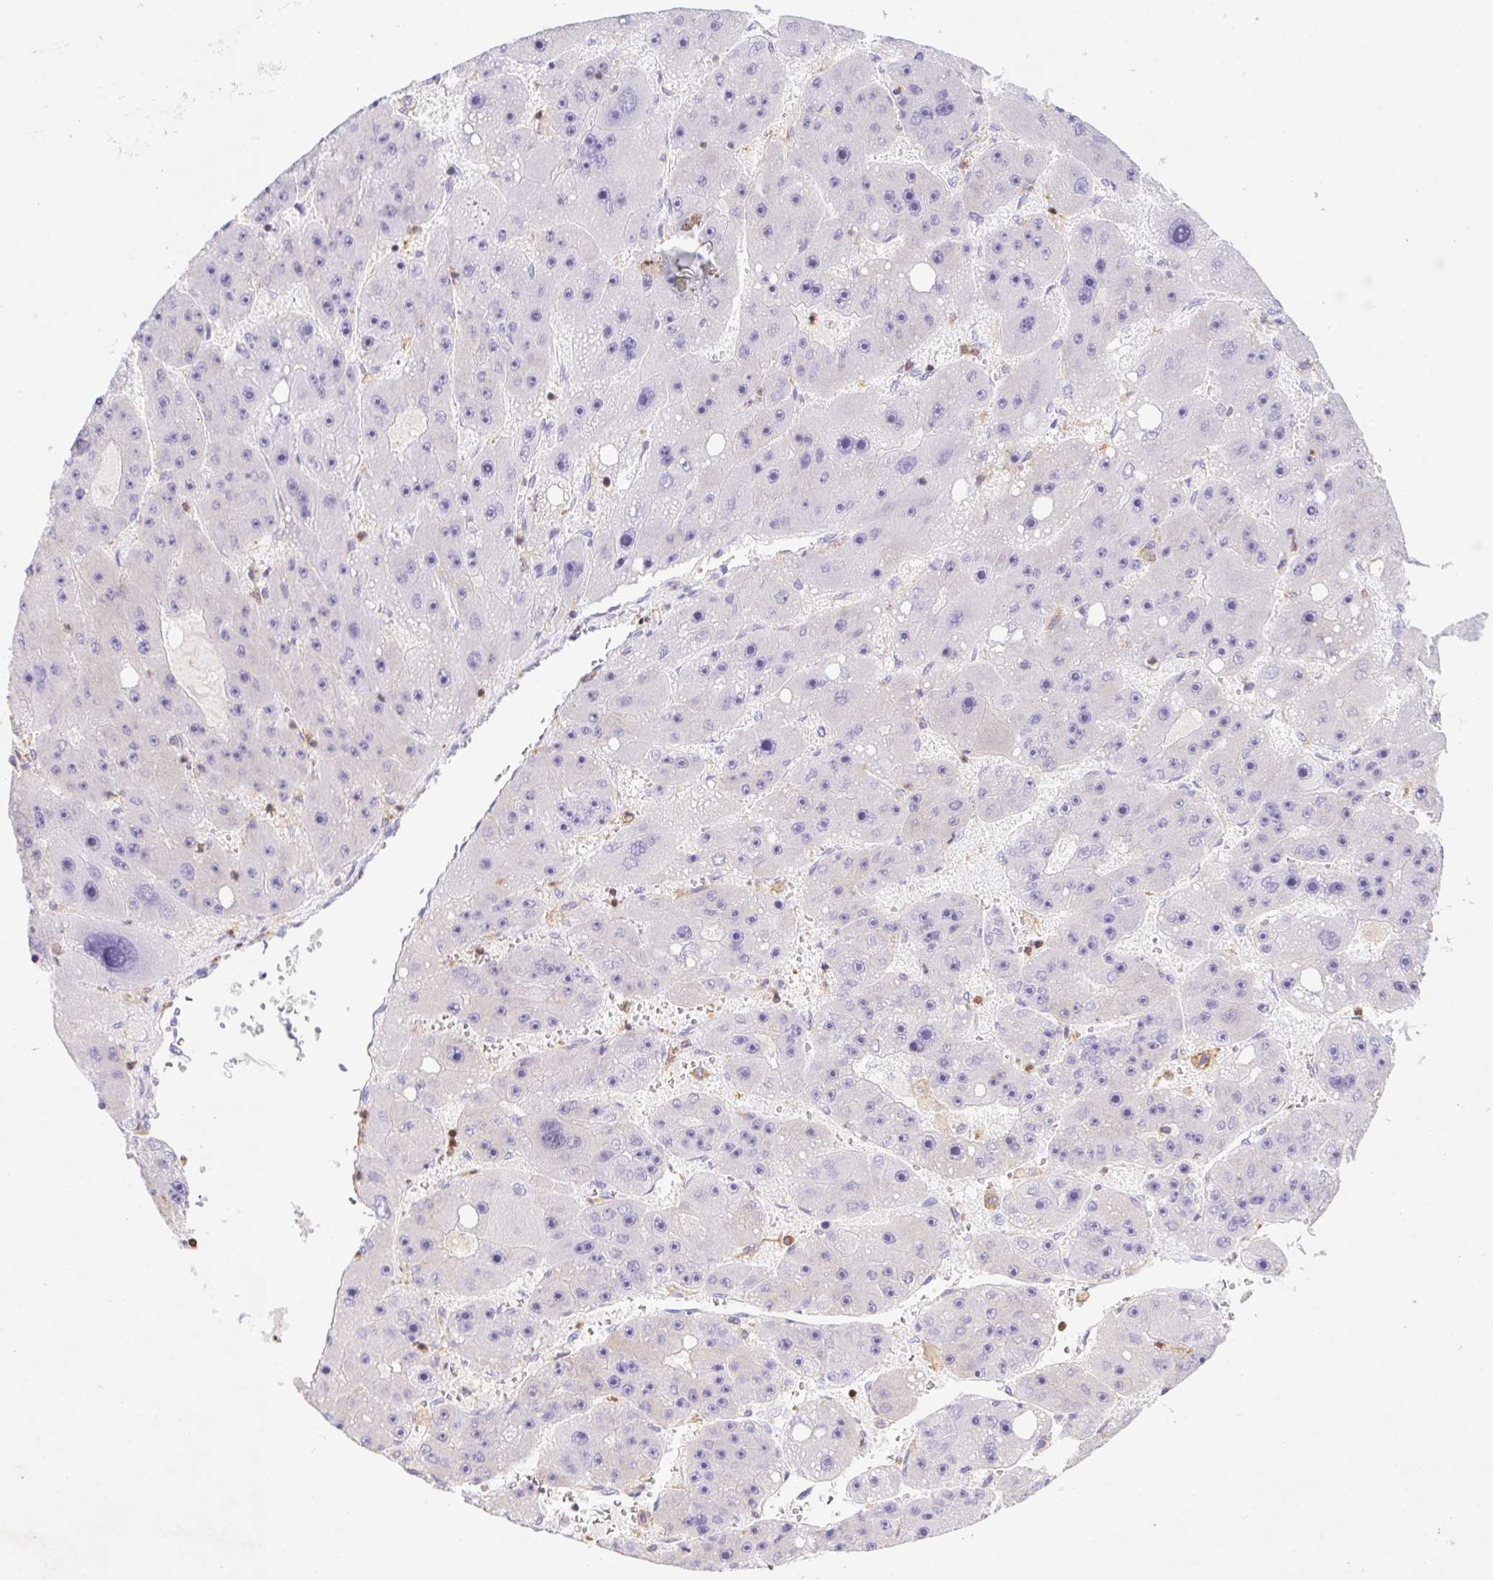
{"staining": {"intensity": "negative", "quantity": "none", "location": "none"}, "tissue": "liver cancer", "cell_type": "Tumor cells", "image_type": "cancer", "snomed": [{"axis": "morphology", "description": "Carcinoma, Hepatocellular, NOS"}, {"axis": "topography", "description": "Liver"}], "caption": "A histopathology image of liver hepatocellular carcinoma stained for a protein displays no brown staining in tumor cells.", "gene": "APBB1IP", "patient": {"sex": "female", "age": 61}}